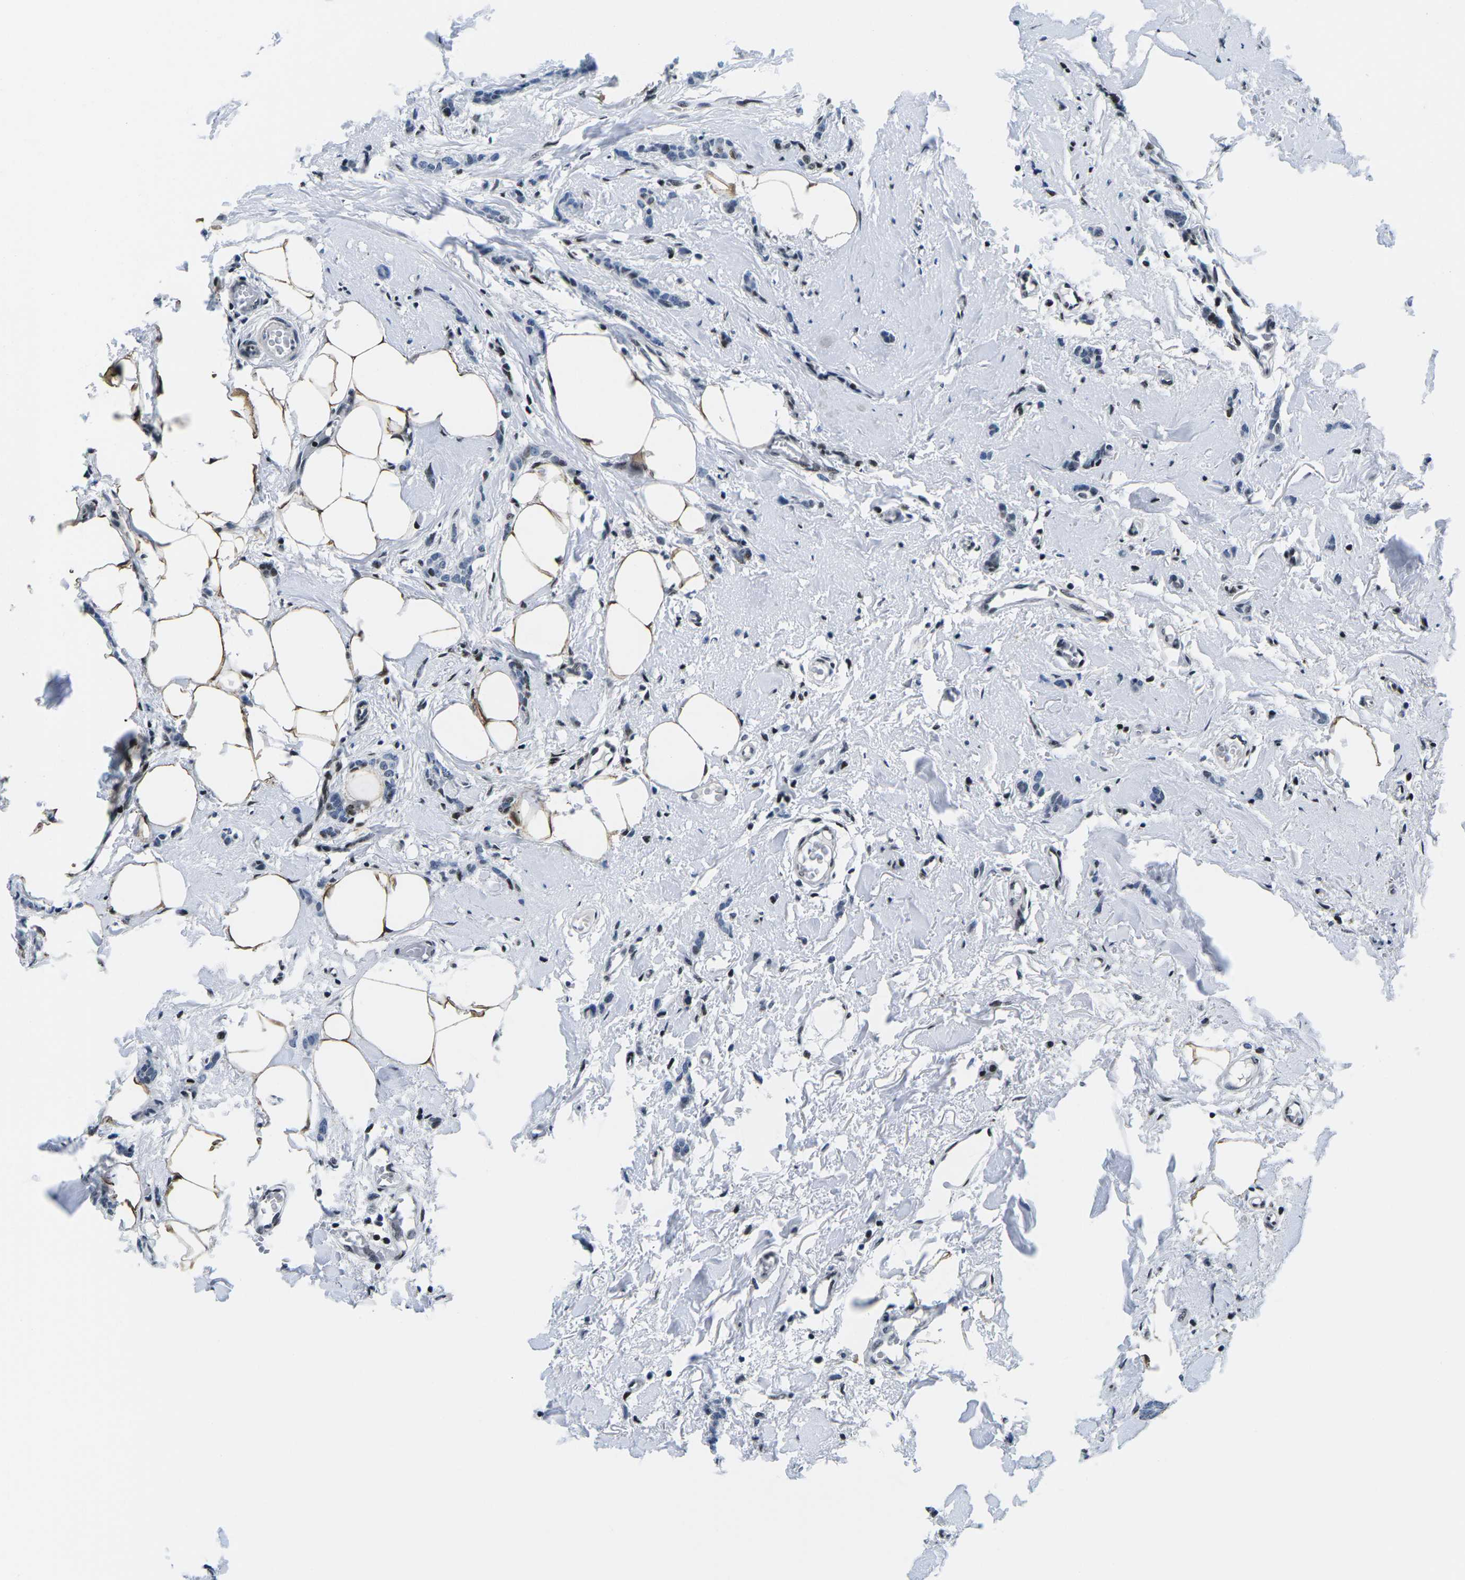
{"staining": {"intensity": "moderate", "quantity": "<25%", "location": "nuclear"}, "tissue": "breast cancer", "cell_type": "Tumor cells", "image_type": "cancer", "snomed": [{"axis": "morphology", "description": "Lobular carcinoma"}, {"axis": "topography", "description": "Skin"}, {"axis": "topography", "description": "Breast"}], "caption": "Breast lobular carcinoma stained for a protein shows moderate nuclear positivity in tumor cells.", "gene": "ATF1", "patient": {"sex": "female", "age": 46}}